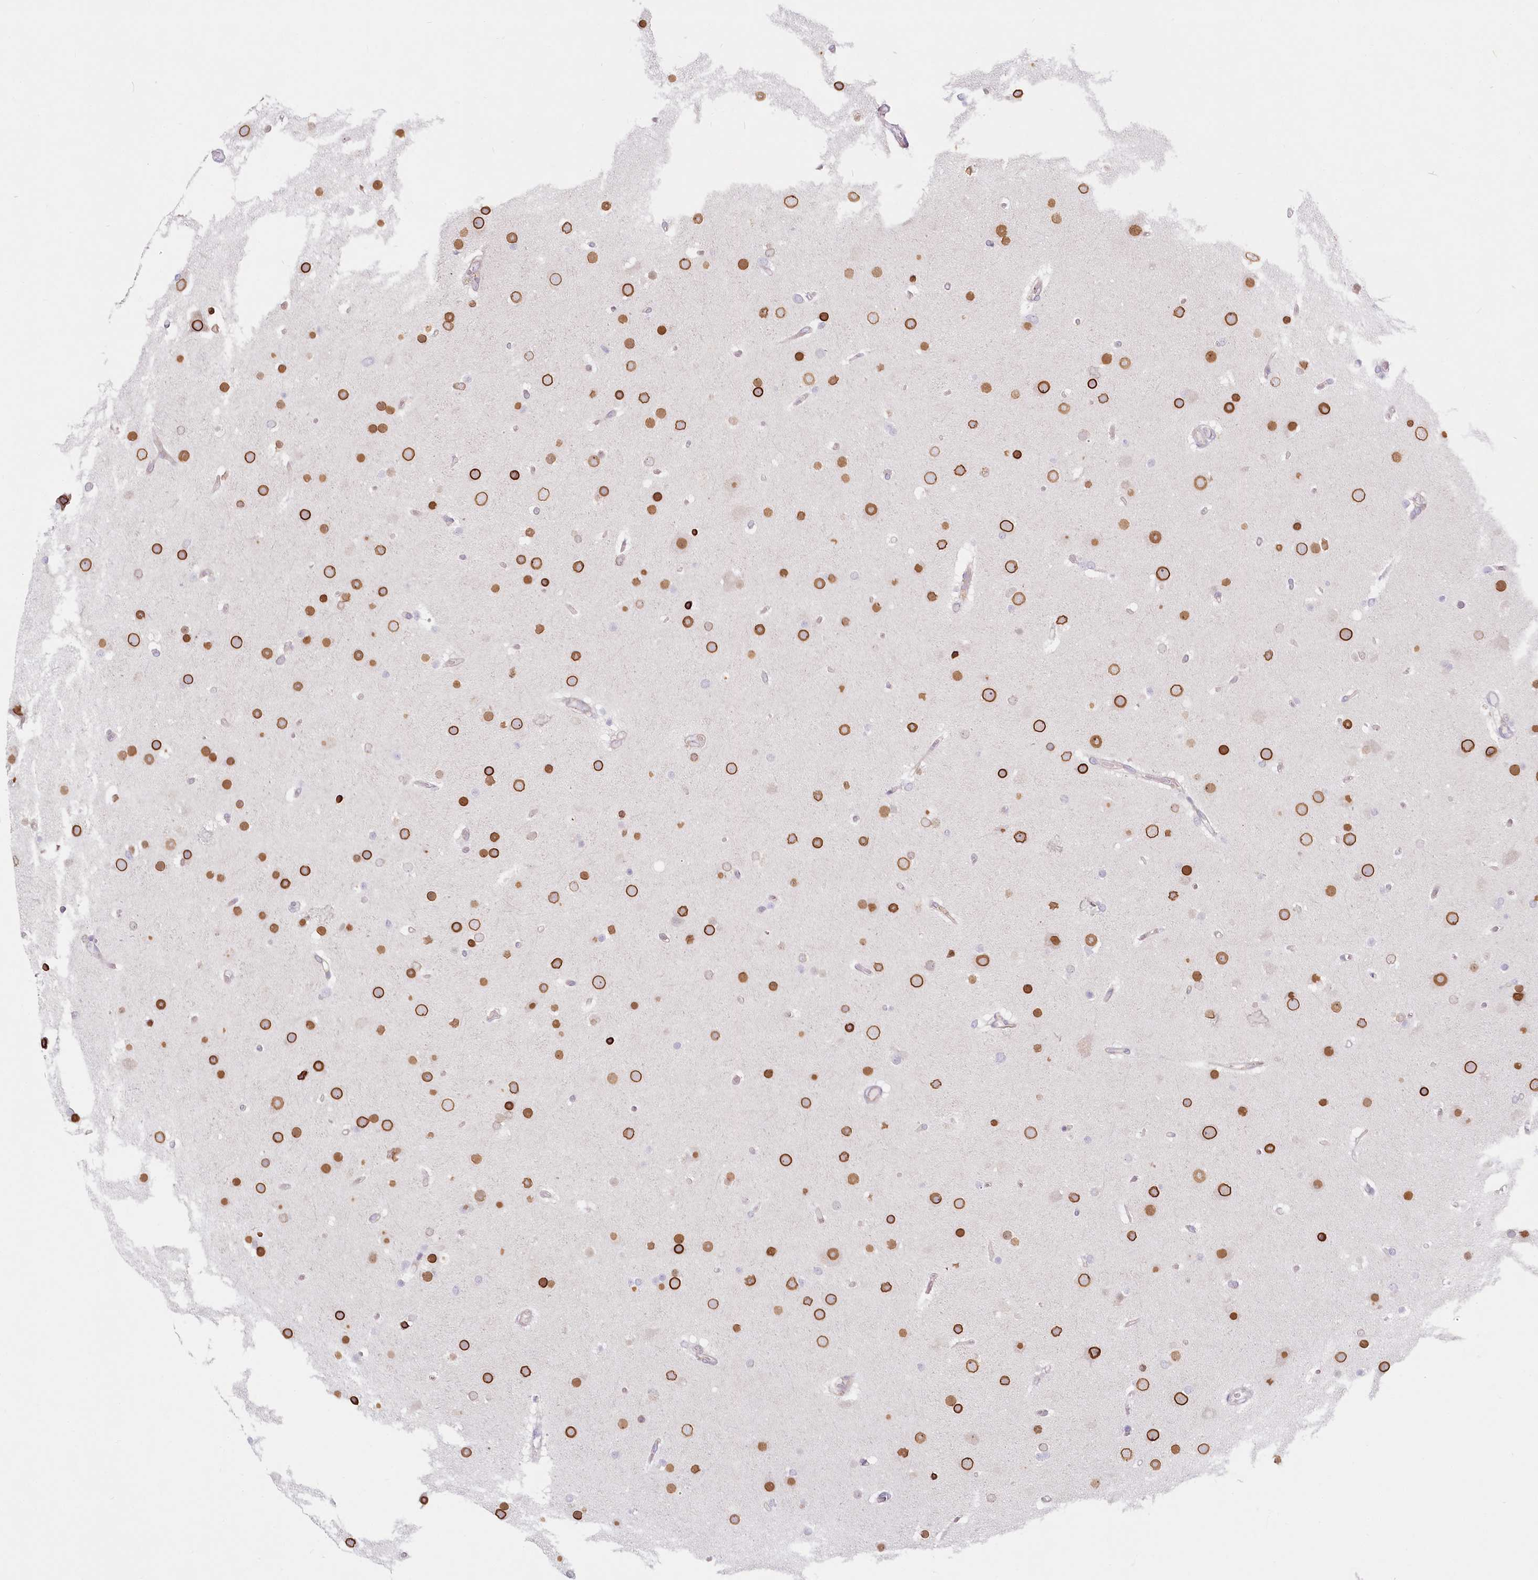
{"staining": {"intensity": "moderate", "quantity": ">75%", "location": "cytoplasmic/membranous,nuclear"}, "tissue": "glioma", "cell_type": "Tumor cells", "image_type": "cancer", "snomed": [{"axis": "morphology", "description": "Glioma, malignant, High grade"}, {"axis": "topography", "description": "Cerebral cortex"}], "caption": "Immunohistochemical staining of human glioma demonstrates medium levels of moderate cytoplasmic/membranous and nuclear protein positivity in approximately >75% of tumor cells.", "gene": "SPINK13", "patient": {"sex": "female", "age": 36}}